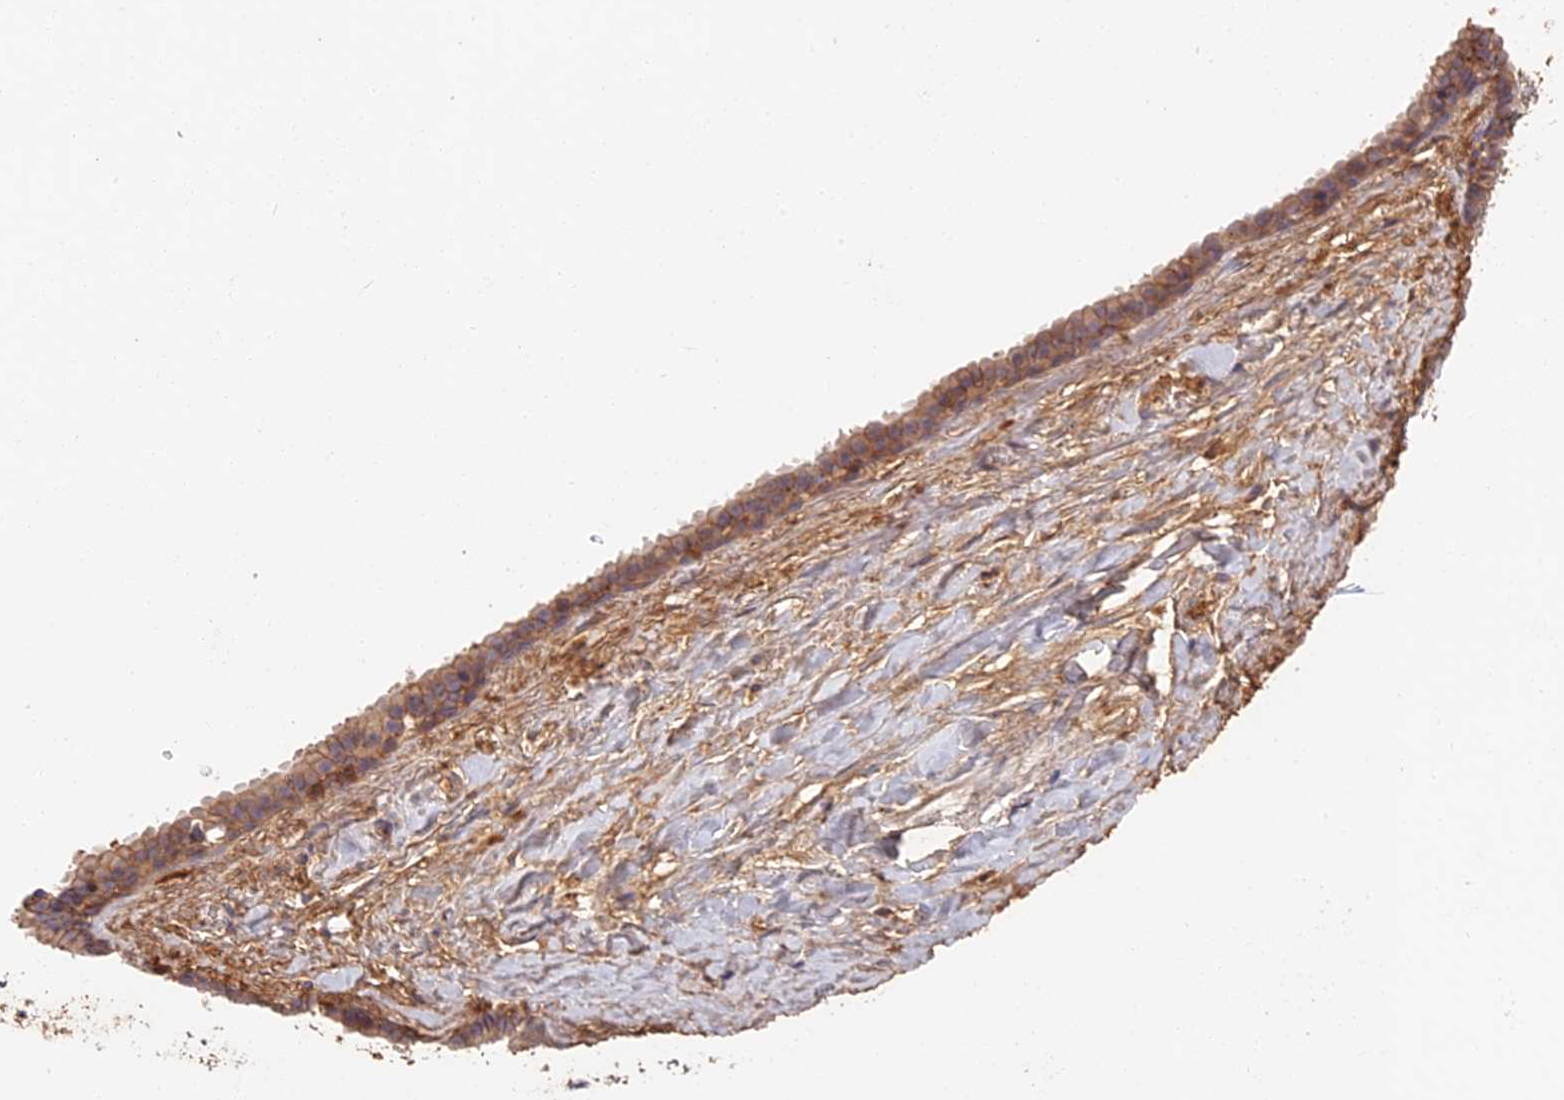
{"staining": {"intensity": "weak", "quantity": "25%-75%", "location": "cytoplasmic/membranous"}, "tissue": "adipose tissue", "cell_type": "Adipocytes", "image_type": "normal", "snomed": [{"axis": "morphology", "description": "Normal tissue, NOS"}, {"axis": "topography", "description": "Salivary gland"}, {"axis": "topography", "description": "Peripheral nerve tissue"}], "caption": "Unremarkable adipose tissue was stained to show a protein in brown. There is low levels of weak cytoplasmic/membranous positivity in approximately 25%-75% of adipocytes. The staining is performed using DAB (3,3'-diaminobenzidine) brown chromogen to label protein expression. The nuclei are counter-stained blue using hematoxylin.", "gene": "ADGRD1", "patient": {"sex": "male", "age": 62}}